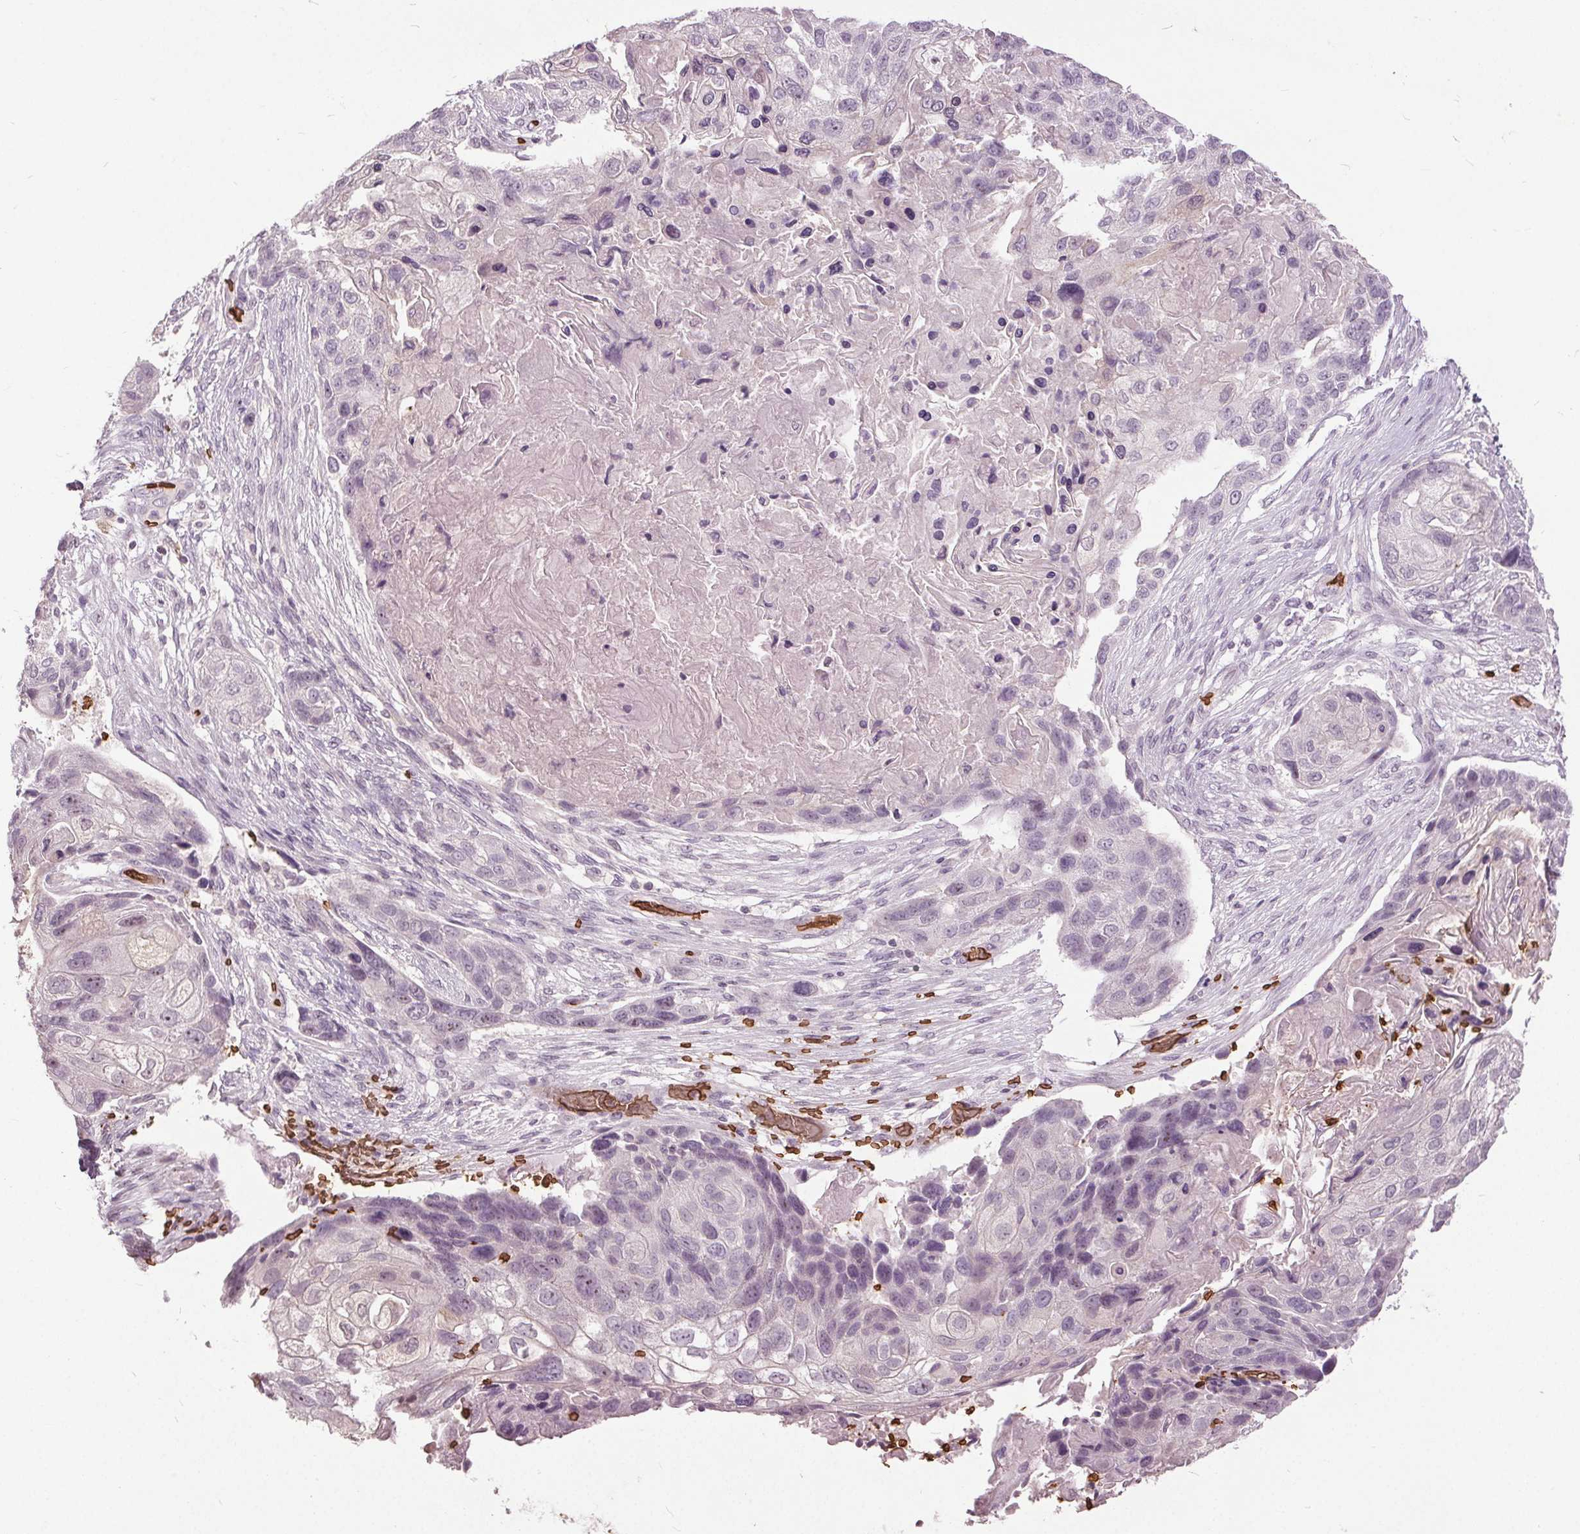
{"staining": {"intensity": "negative", "quantity": "none", "location": "none"}, "tissue": "lung cancer", "cell_type": "Tumor cells", "image_type": "cancer", "snomed": [{"axis": "morphology", "description": "Squamous cell carcinoma, NOS"}, {"axis": "topography", "description": "Lung"}], "caption": "An immunohistochemistry (IHC) histopathology image of lung squamous cell carcinoma is shown. There is no staining in tumor cells of lung squamous cell carcinoma.", "gene": "SLC4A1", "patient": {"sex": "male", "age": 69}}